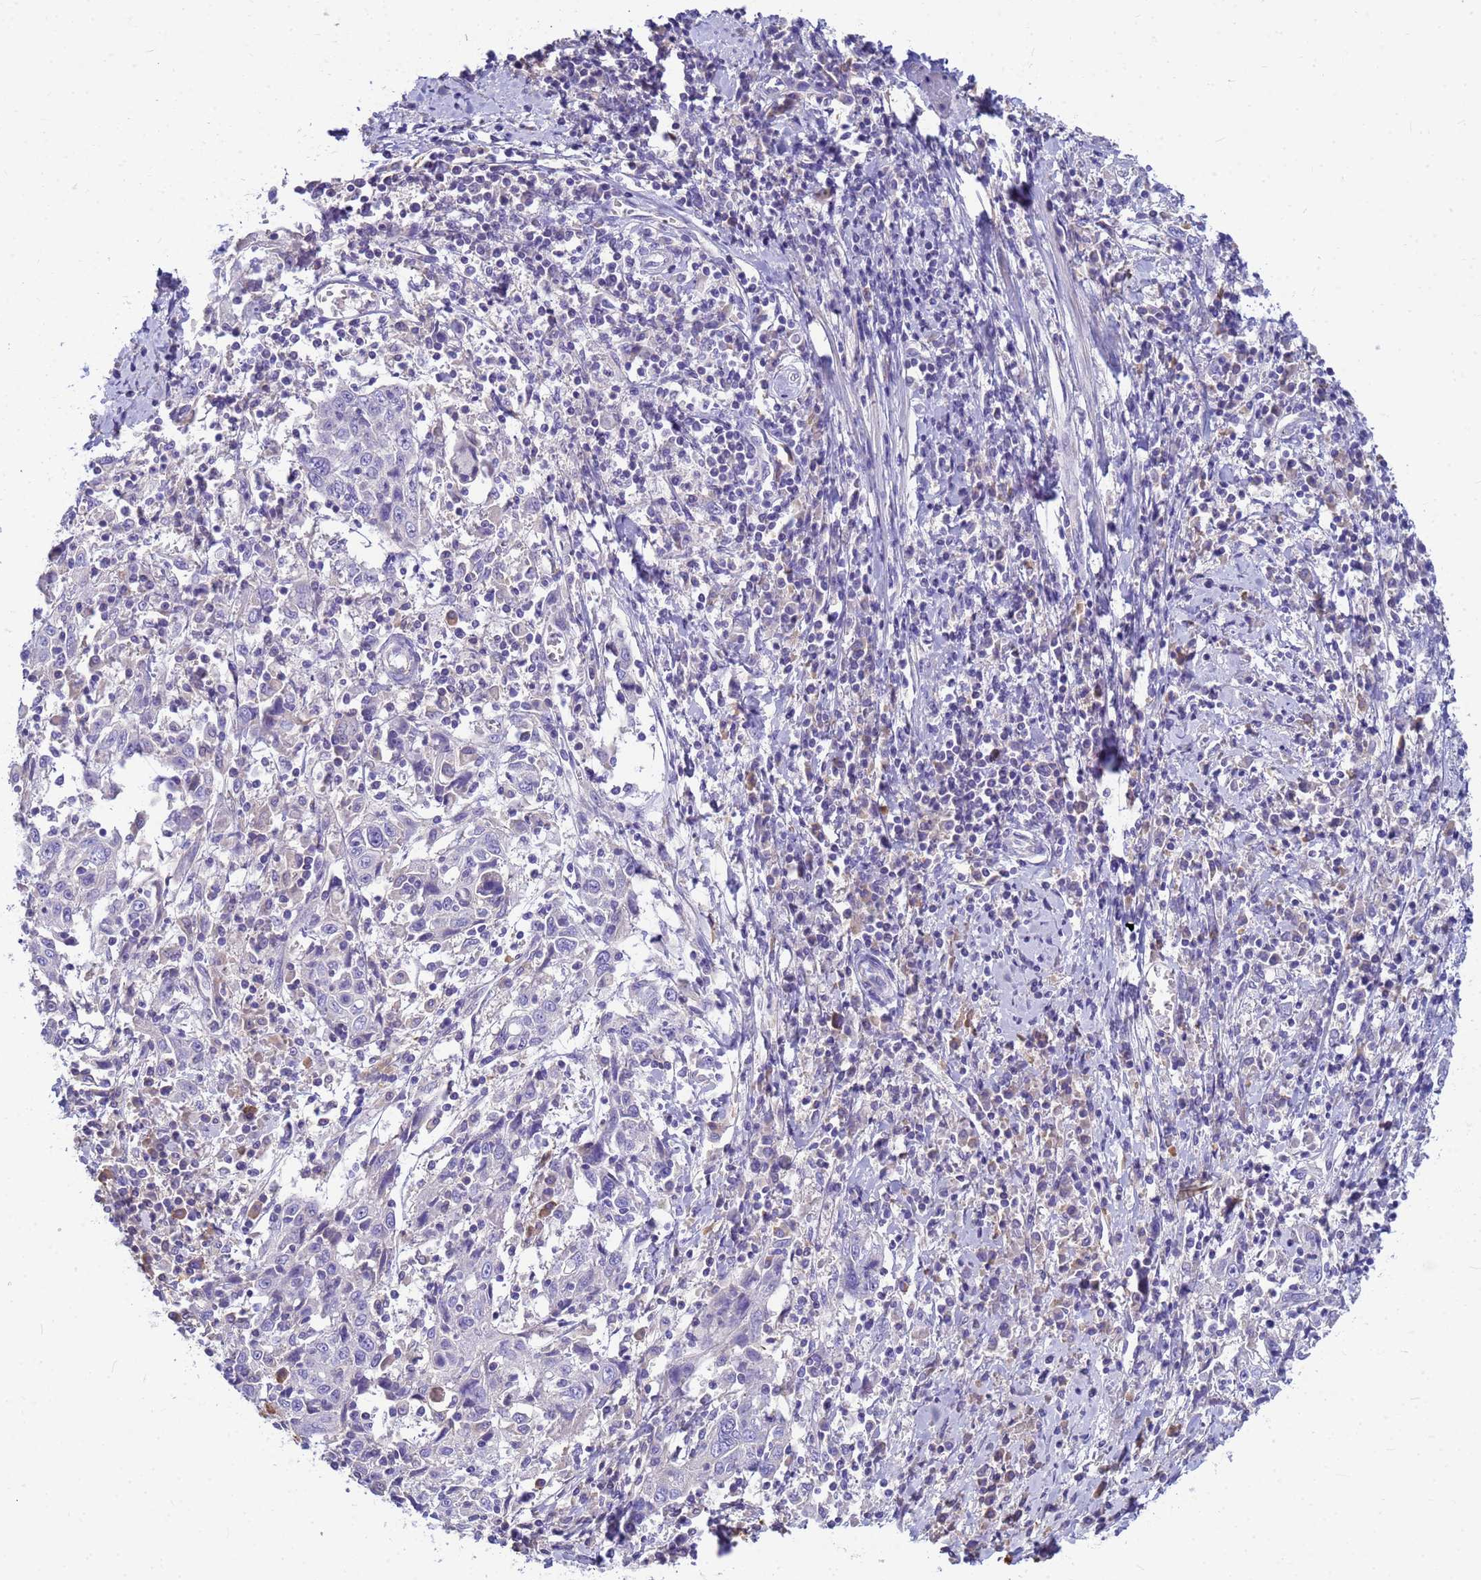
{"staining": {"intensity": "negative", "quantity": "none", "location": "none"}, "tissue": "cervical cancer", "cell_type": "Tumor cells", "image_type": "cancer", "snomed": [{"axis": "morphology", "description": "Squamous cell carcinoma, NOS"}, {"axis": "topography", "description": "Cervix"}], "caption": "Squamous cell carcinoma (cervical) stained for a protein using immunohistochemistry (IHC) reveals no positivity tumor cells.", "gene": "DPRX", "patient": {"sex": "female", "age": 46}}